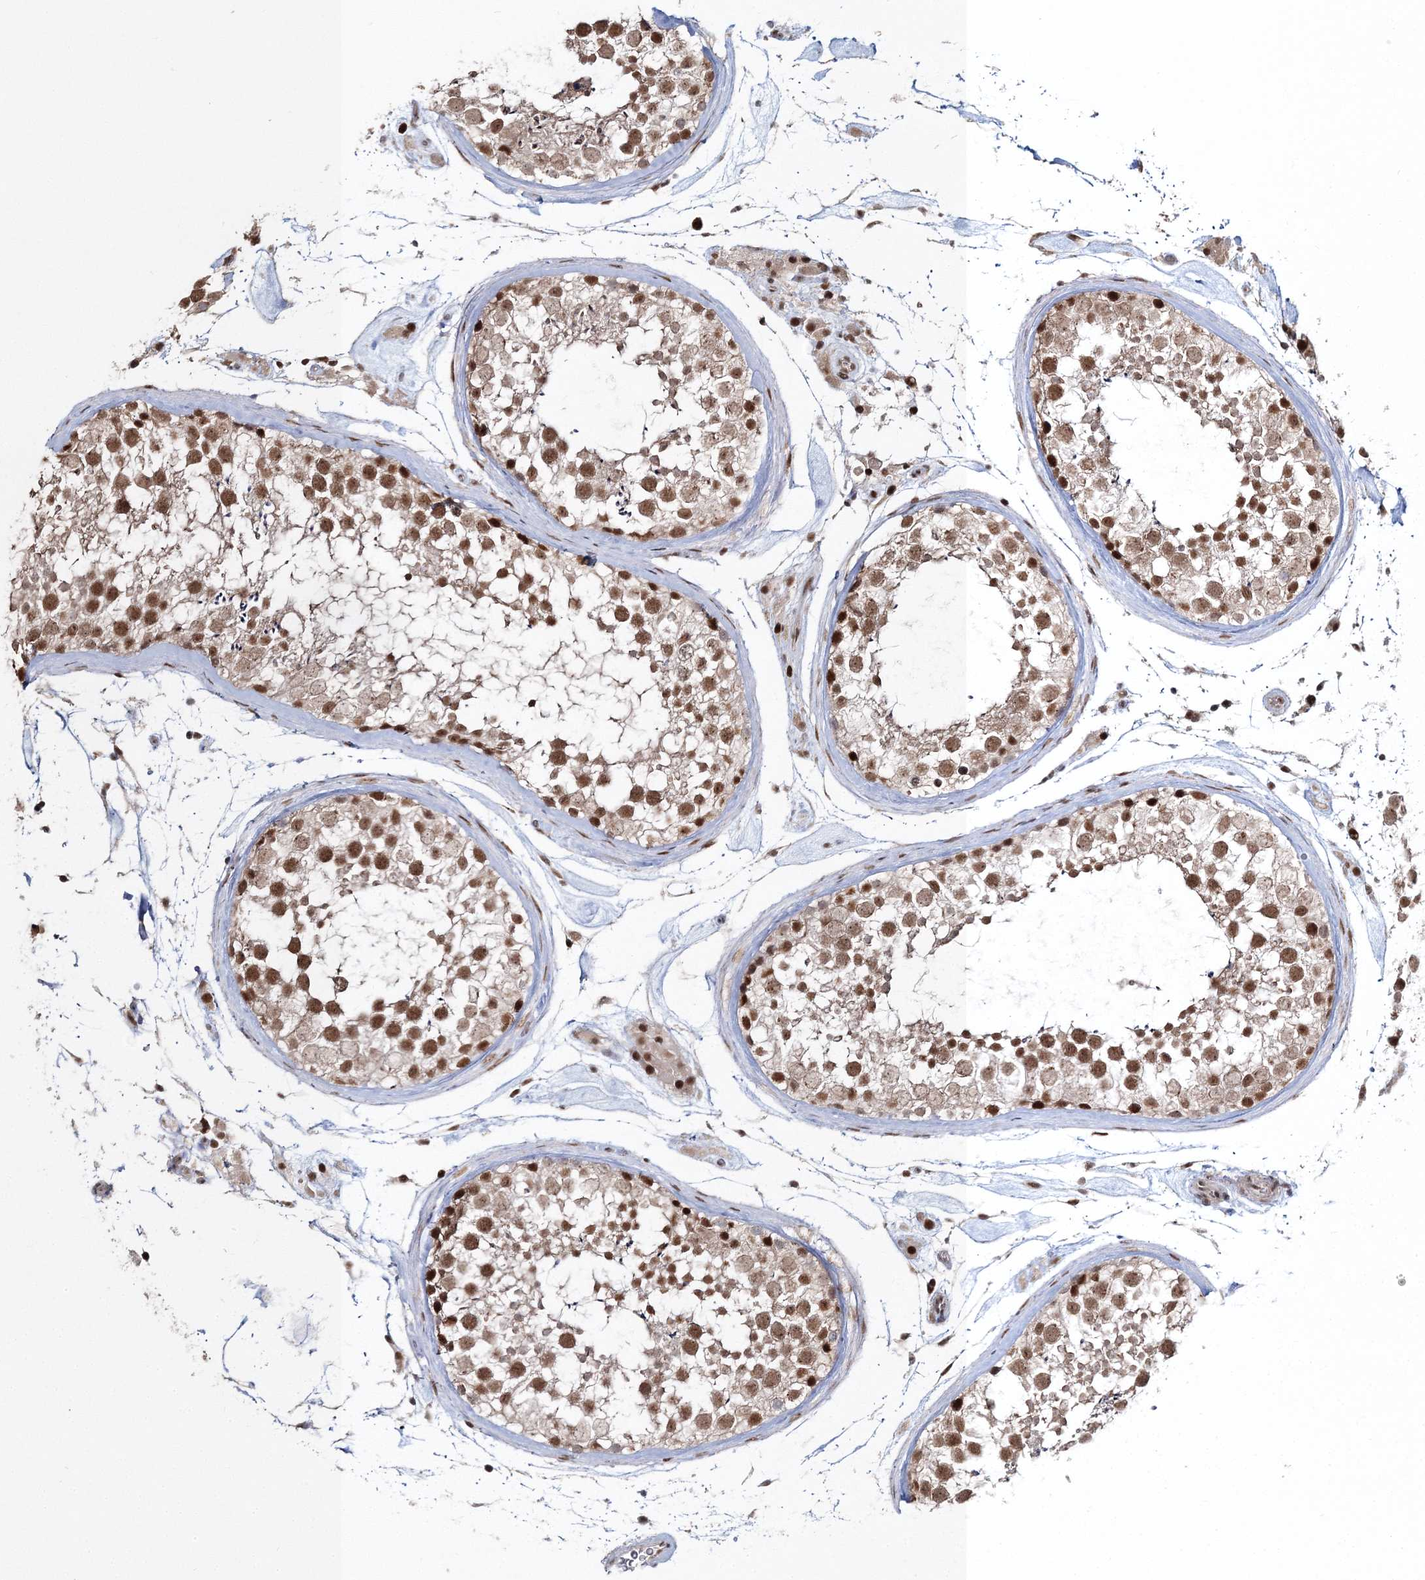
{"staining": {"intensity": "strong", "quantity": ">75%", "location": "nuclear"}, "tissue": "testis", "cell_type": "Cells in seminiferous ducts", "image_type": "normal", "snomed": [{"axis": "morphology", "description": "Normal tissue, NOS"}, {"axis": "topography", "description": "Testis"}], "caption": "Human testis stained with a brown dye exhibits strong nuclear positive expression in about >75% of cells in seminiferous ducts.", "gene": "ENSG00000290315", "patient": {"sex": "male", "age": 46}}